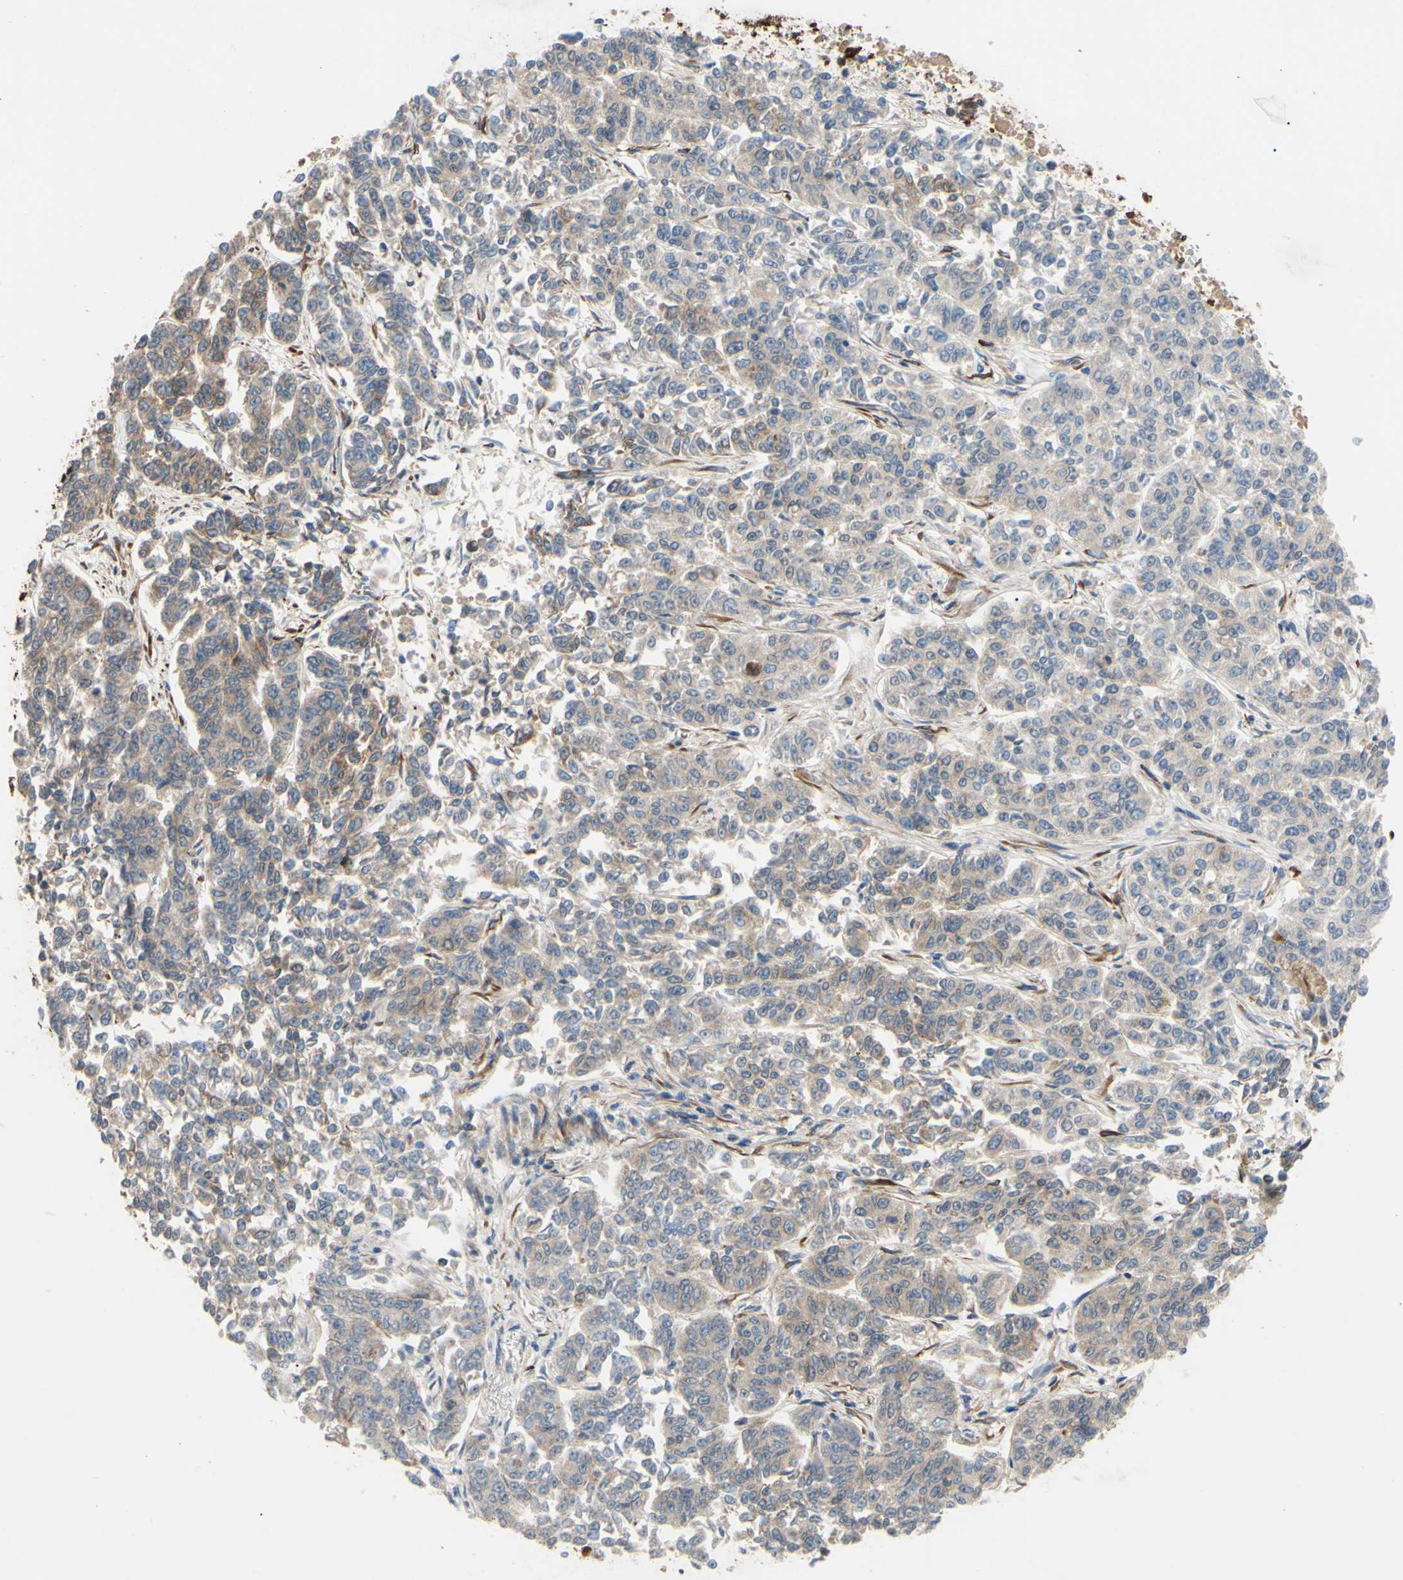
{"staining": {"intensity": "weak", "quantity": ">75%", "location": "cytoplasmic/membranous"}, "tissue": "lung cancer", "cell_type": "Tumor cells", "image_type": "cancer", "snomed": [{"axis": "morphology", "description": "Adenocarcinoma, NOS"}, {"axis": "topography", "description": "Lung"}], "caption": "Lung cancer stained with a protein marker demonstrates weak staining in tumor cells.", "gene": "PRAF2", "patient": {"sex": "male", "age": 84}}